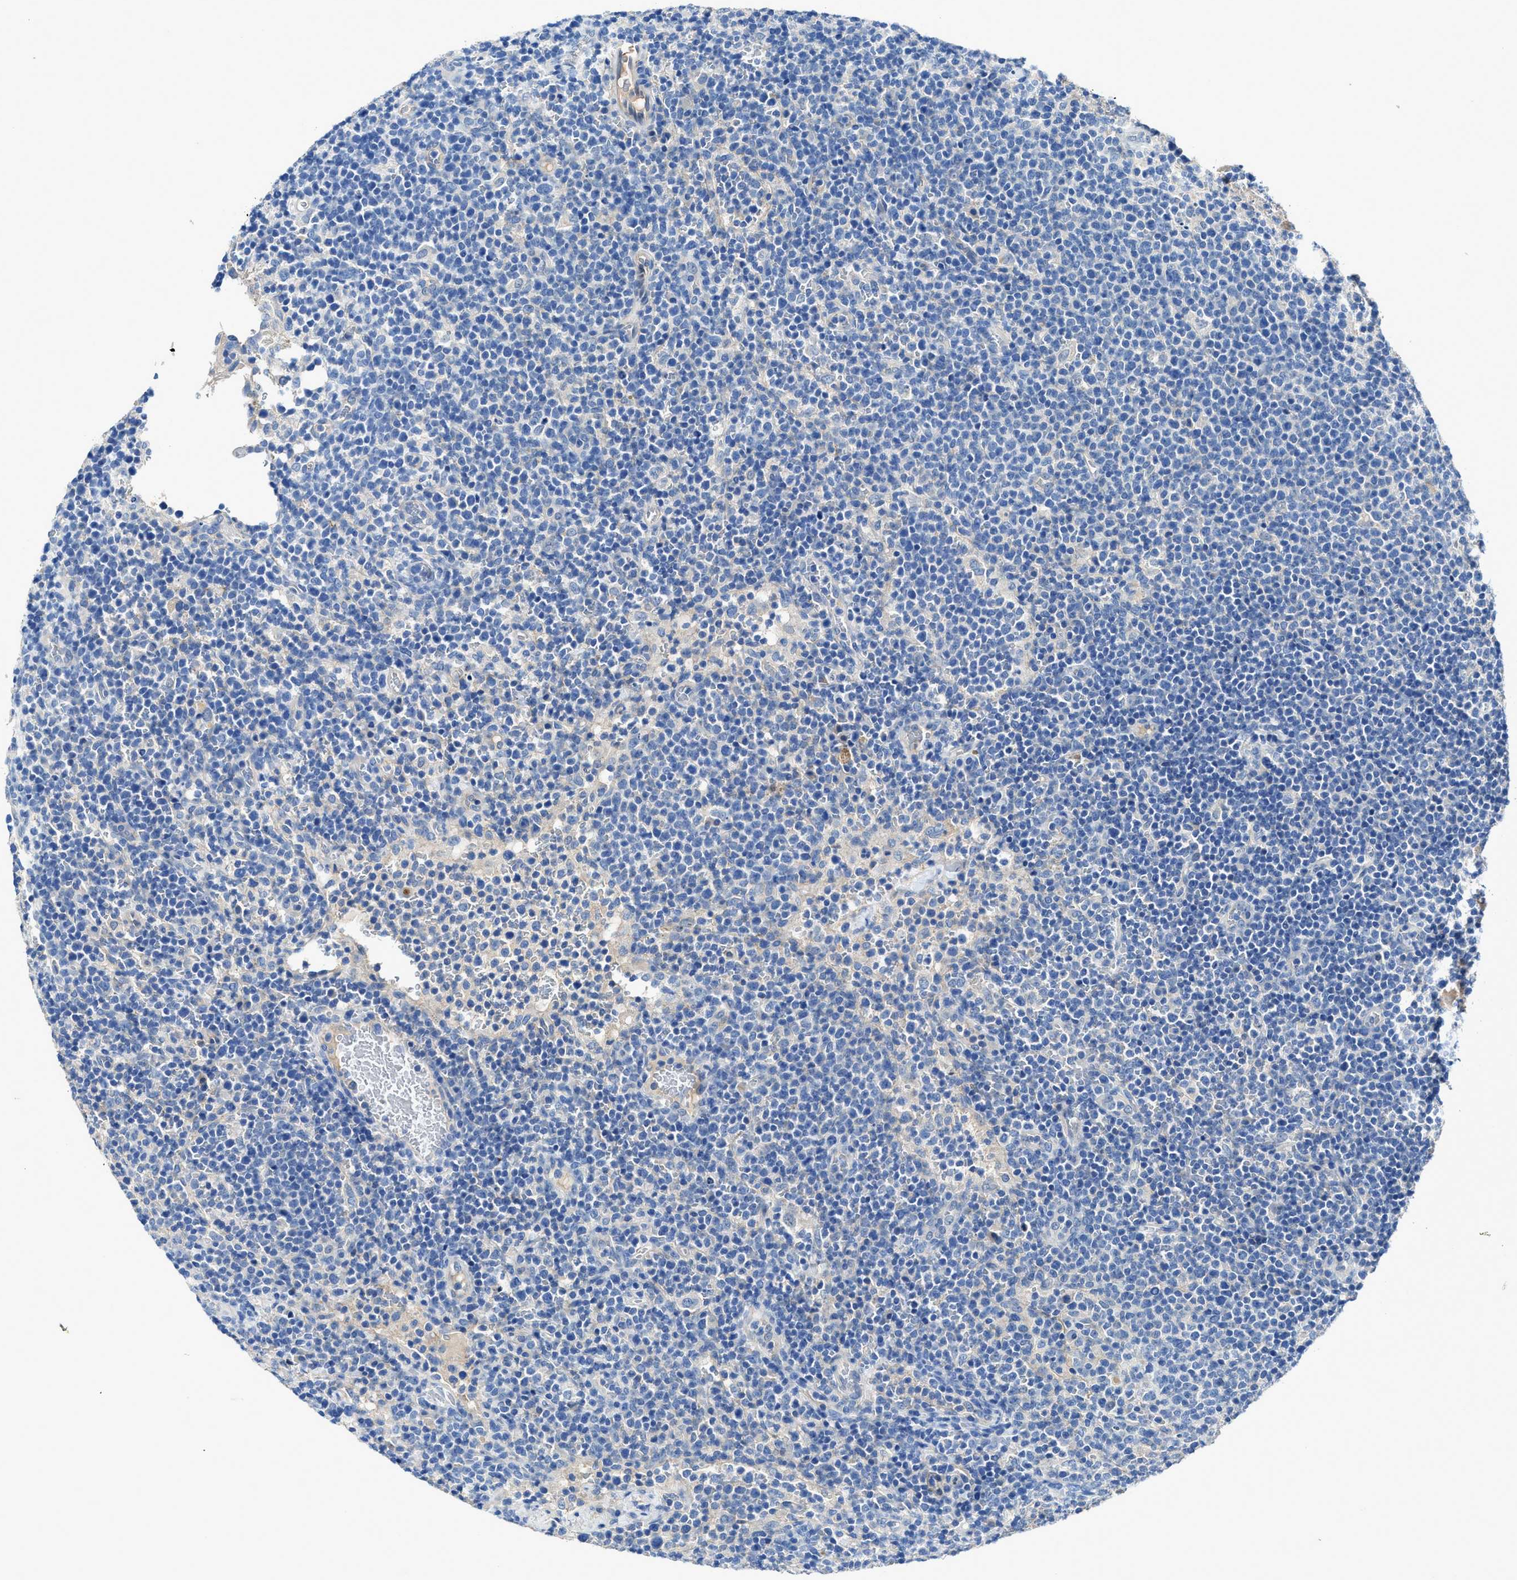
{"staining": {"intensity": "negative", "quantity": "none", "location": "none"}, "tissue": "lymphoma", "cell_type": "Tumor cells", "image_type": "cancer", "snomed": [{"axis": "morphology", "description": "Malignant lymphoma, non-Hodgkin's type, High grade"}, {"axis": "topography", "description": "Lymph node"}], "caption": "Immunohistochemistry (IHC) photomicrograph of neoplastic tissue: human lymphoma stained with DAB reveals no significant protein staining in tumor cells.", "gene": "PTGFRN", "patient": {"sex": "male", "age": 61}}